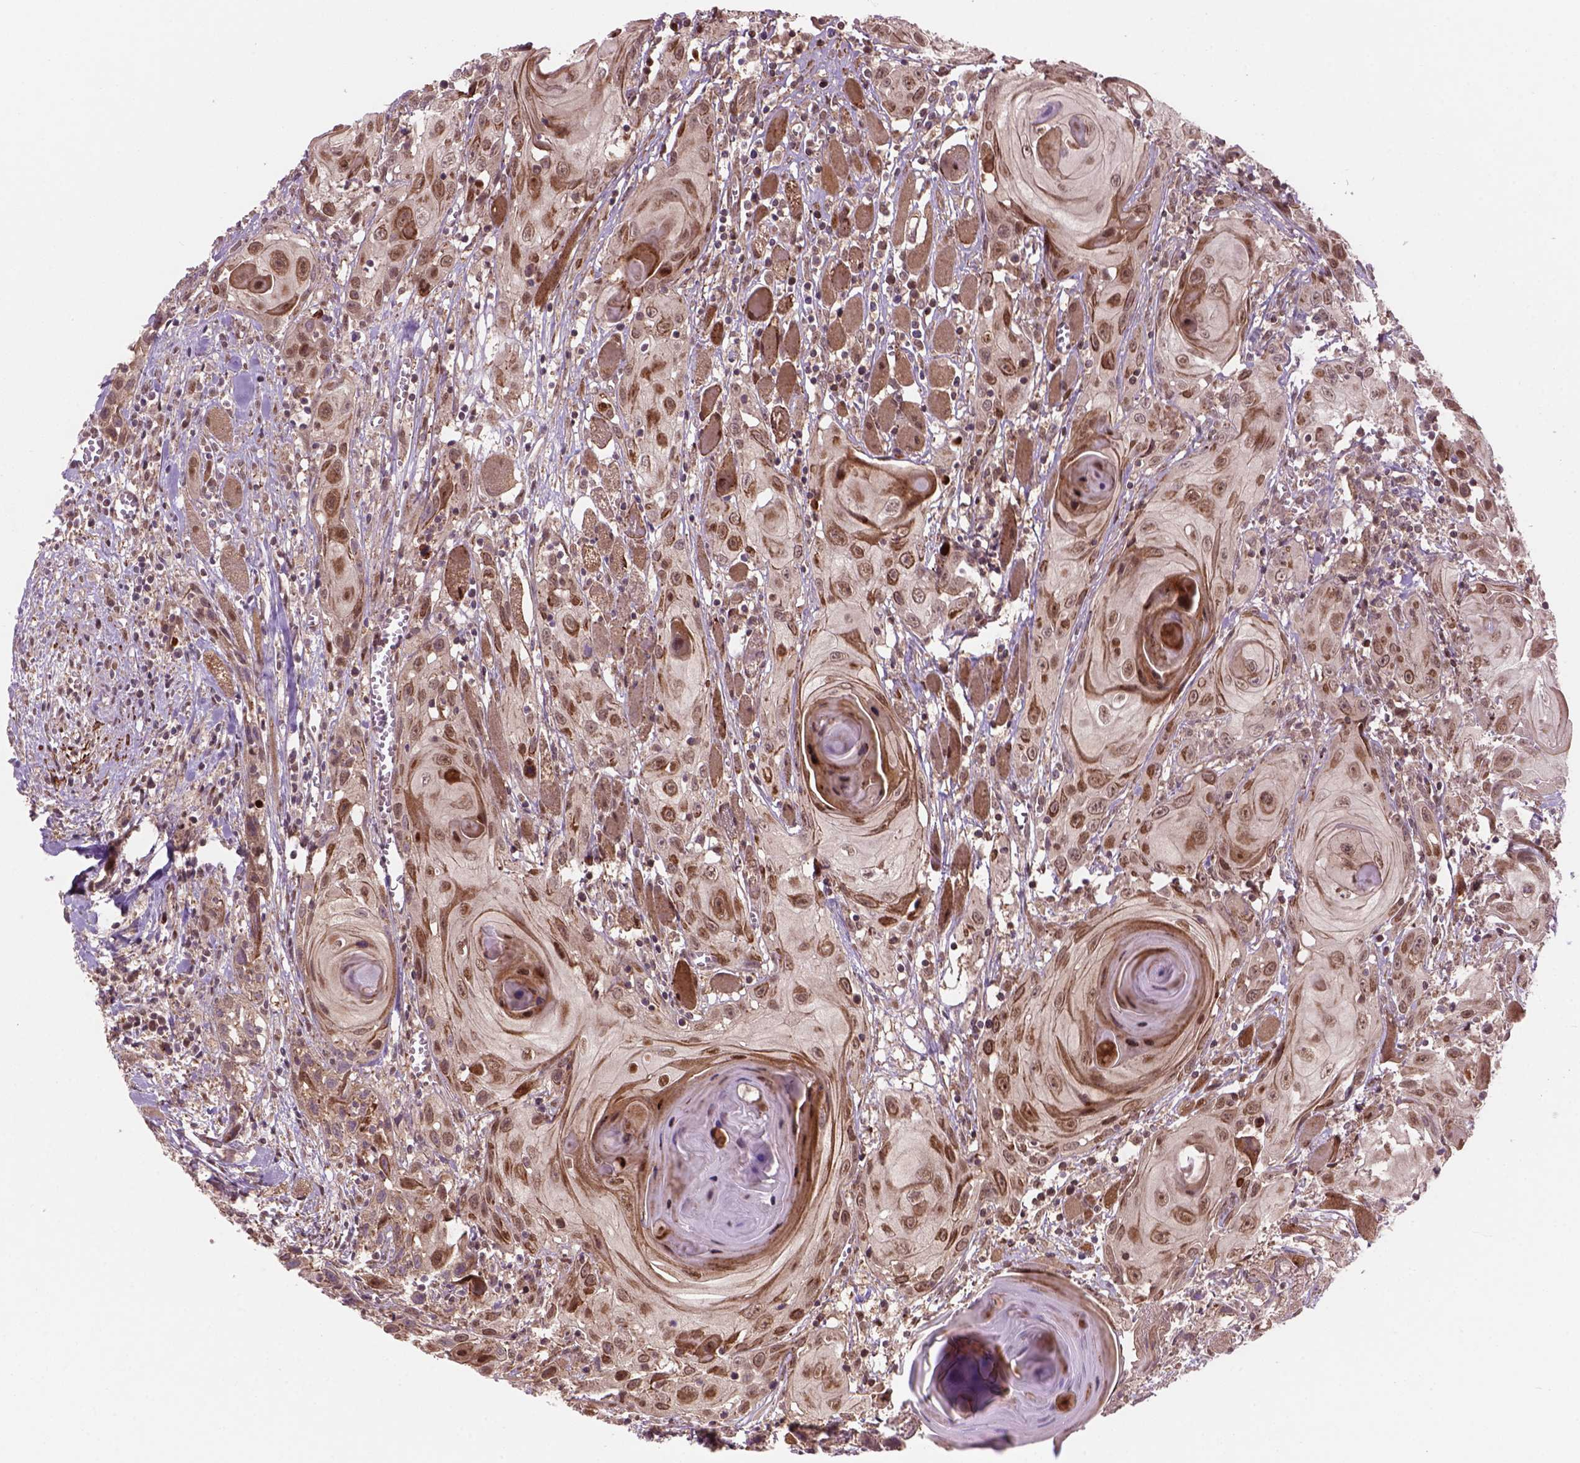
{"staining": {"intensity": "moderate", "quantity": "25%-75%", "location": "cytoplasmic/membranous,nuclear"}, "tissue": "head and neck cancer", "cell_type": "Tumor cells", "image_type": "cancer", "snomed": [{"axis": "morphology", "description": "Squamous cell carcinoma, NOS"}, {"axis": "topography", "description": "Head-Neck"}], "caption": "Human head and neck cancer stained with a protein marker exhibits moderate staining in tumor cells.", "gene": "PSMD11", "patient": {"sex": "female", "age": 80}}